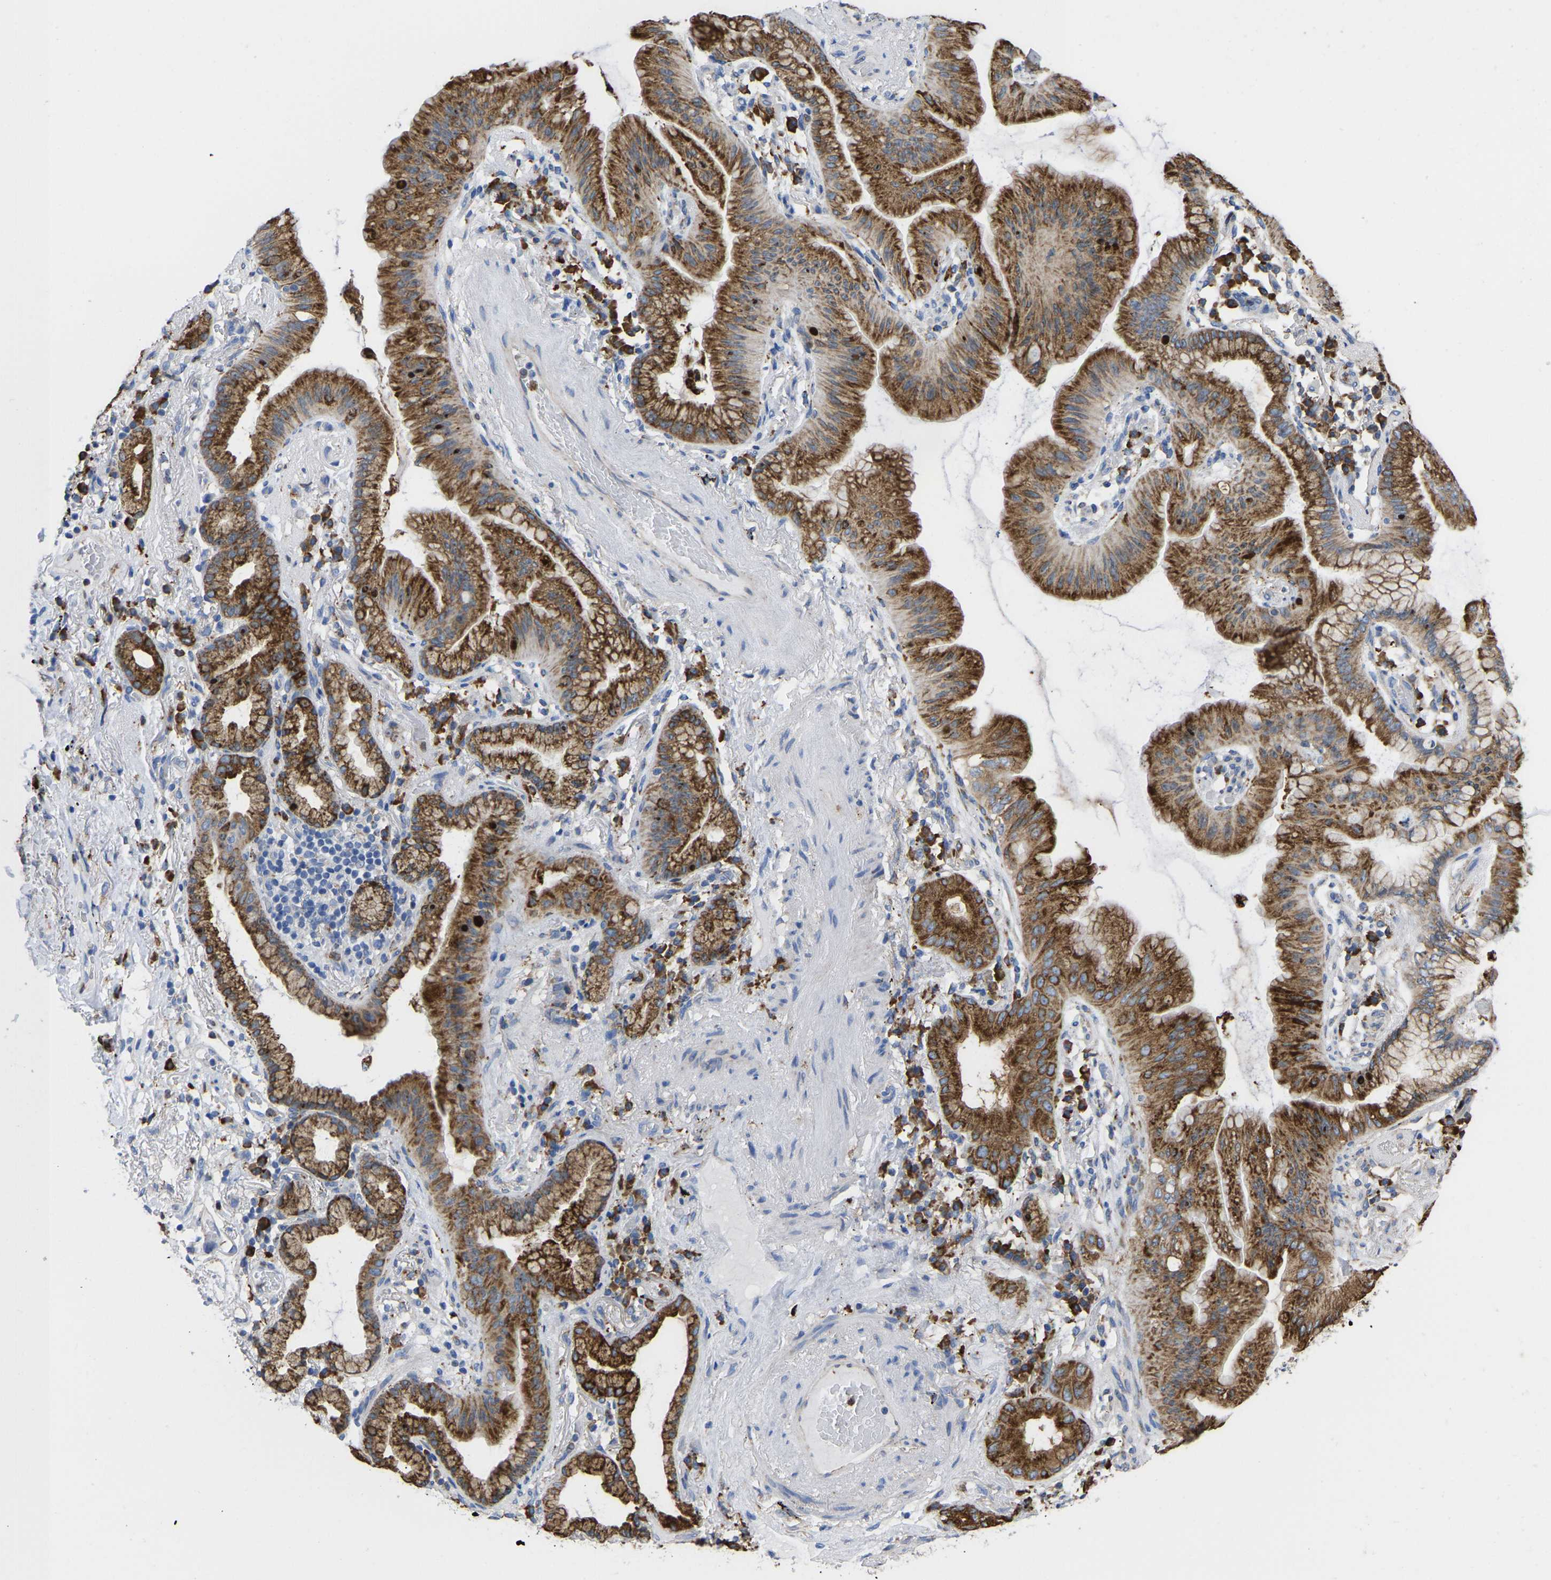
{"staining": {"intensity": "strong", "quantity": ">75%", "location": "cytoplasmic/membranous"}, "tissue": "lung cancer", "cell_type": "Tumor cells", "image_type": "cancer", "snomed": [{"axis": "morphology", "description": "Normal tissue, NOS"}, {"axis": "morphology", "description": "Adenocarcinoma, NOS"}, {"axis": "topography", "description": "Bronchus"}, {"axis": "topography", "description": "Lung"}], "caption": "Tumor cells reveal high levels of strong cytoplasmic/membranous expression in about >75% of cells in human adenocarcinoma (lung).", "gene": "P4HB", "patient": {"sex": "female", "age": 70}}